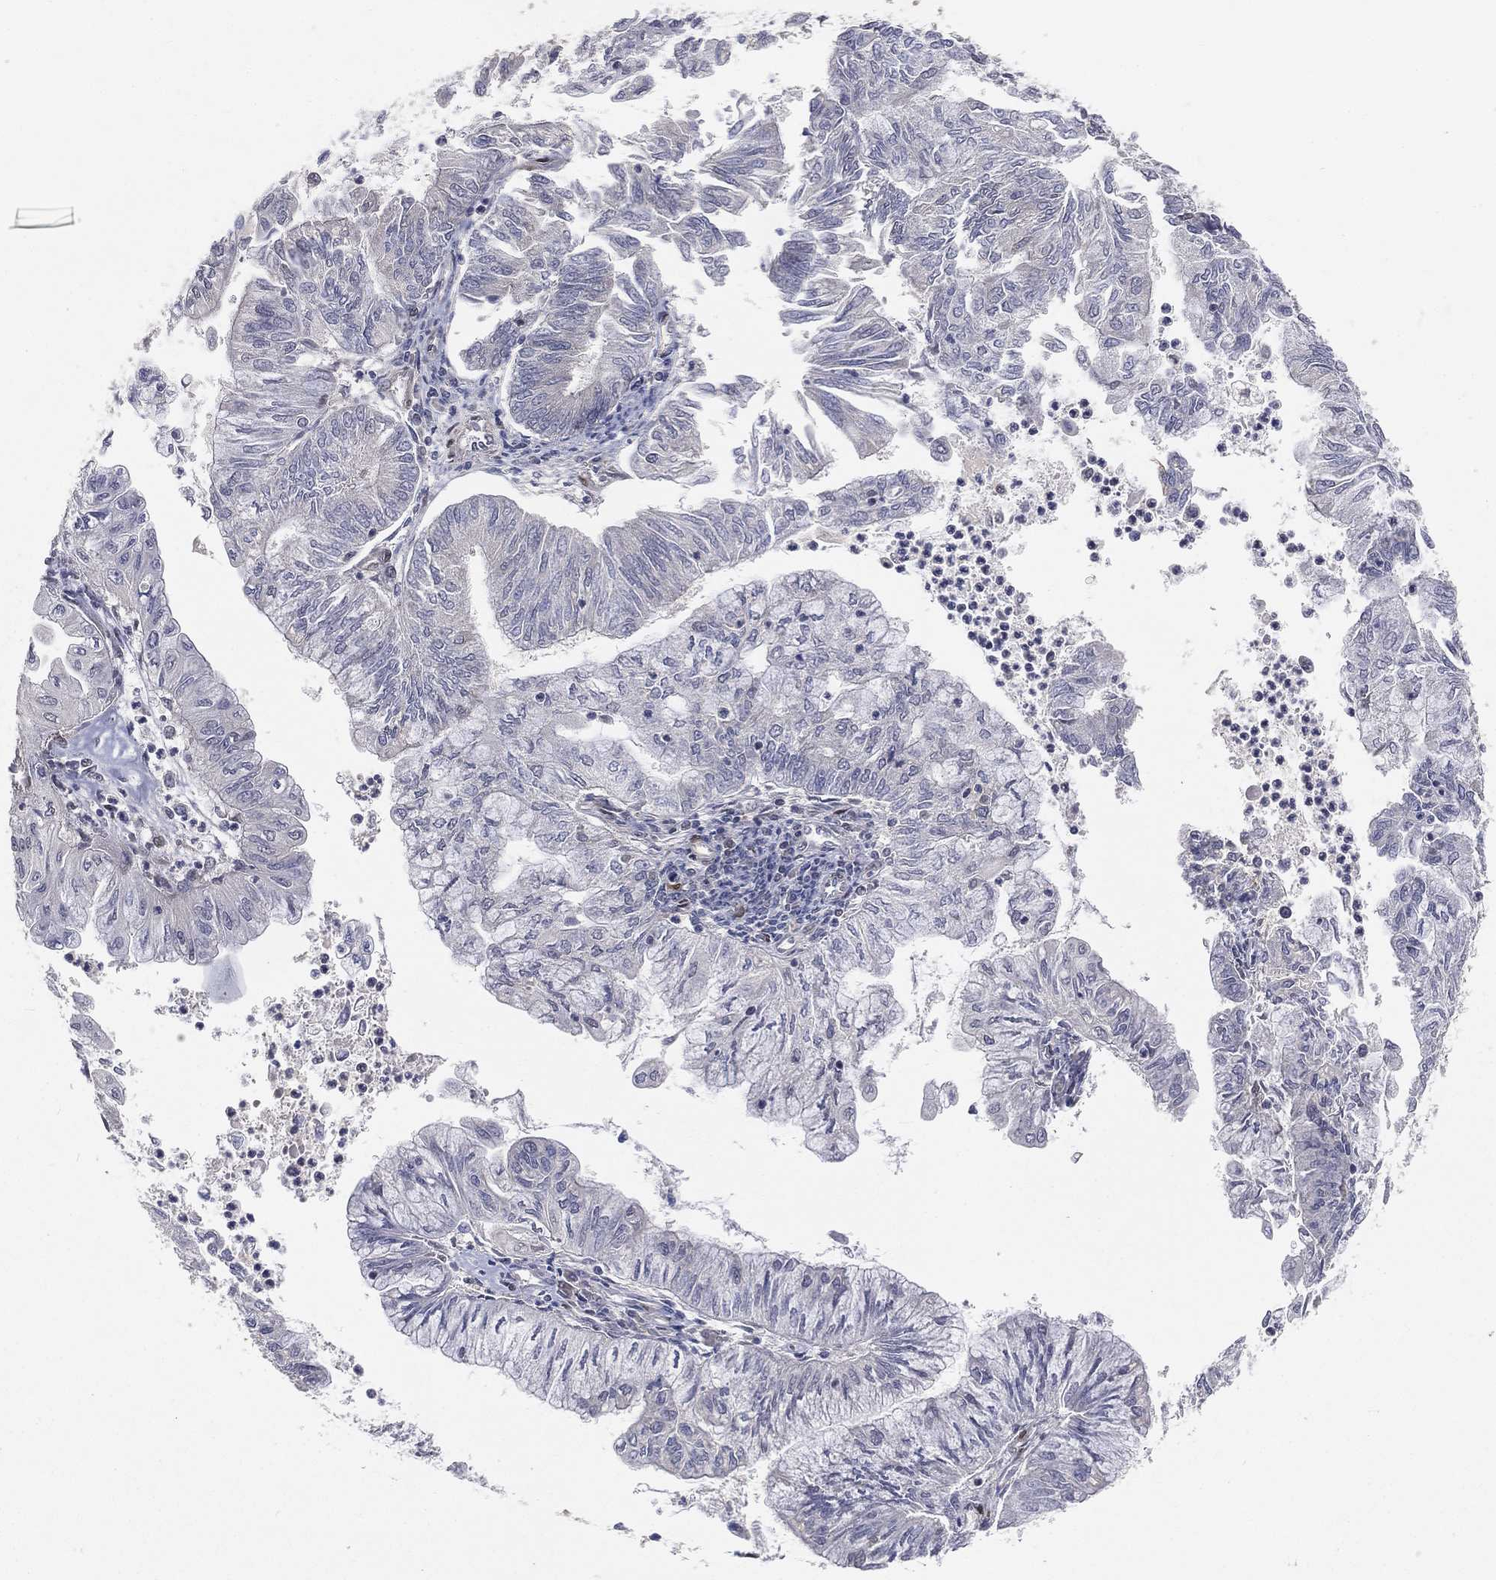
{"staining": {"intensity": "negative", "quantity": "none", "location": "none"}, "tissue": "endometrial cancer", "cell_type": "Tumor cells", "image_type": "cancer", "snomed": [{"axis": "morphology", "description": "Adenocarcinoma, NOS"}, {"axis": "topography", "description": "Endometrium"}], "caption": "Immunohistochemistry (IHC) image of human endometrial cancer stained for a protein (brown), which displays no staining in tumor cells. The staining is performed using DAB (3,3'-diaminobenzidine) brown chromogen with nuclei counter-stained in using hematoxylin.", "gene": "CRTC3", "patient": {"sex": "female", "age": 59}}